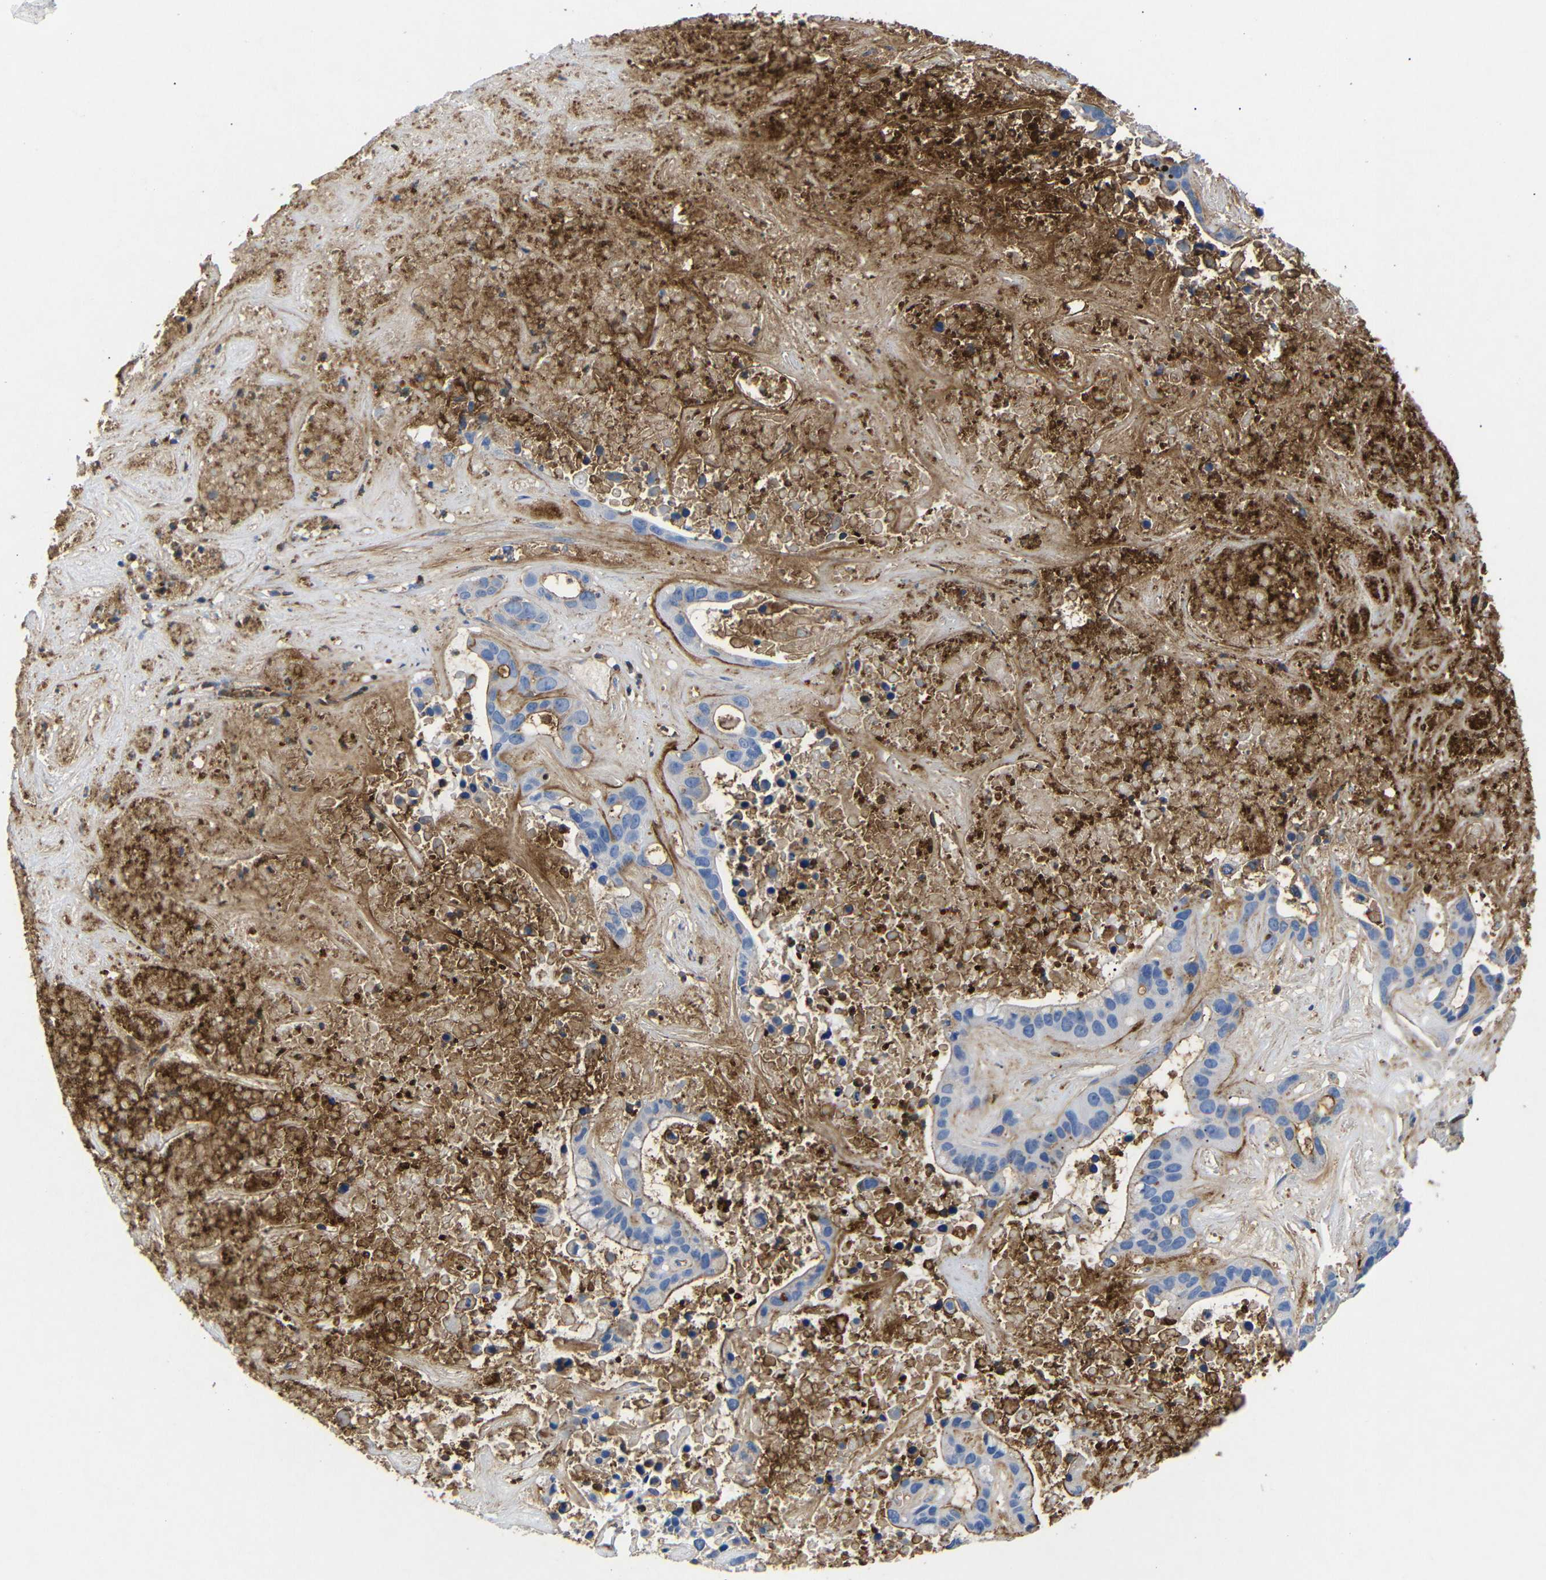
{"staining": {"intensity": "moderate", "quantity": "25%-75%", "location": "cytoplasmic/membranous"}, "tissue": "liver cancer", "cell_type": "Tumor cells", "image_type": "cancer", "snomed": [{"axis": "morphology", "description": "Cholangiocarcinoma"}, {"axis": "topography", "description": "Liver"}], "caption": "Immunohistochemistry (IHC) photomicrograph of liver cancer stained for a protein (brown), which exhibits medium levels of moderate cytoplasmic/membranous positivity in about 25%-75% of tumor cells.", "gene": "SDCBP", "patient": {"sex": "female", "age": 65}}